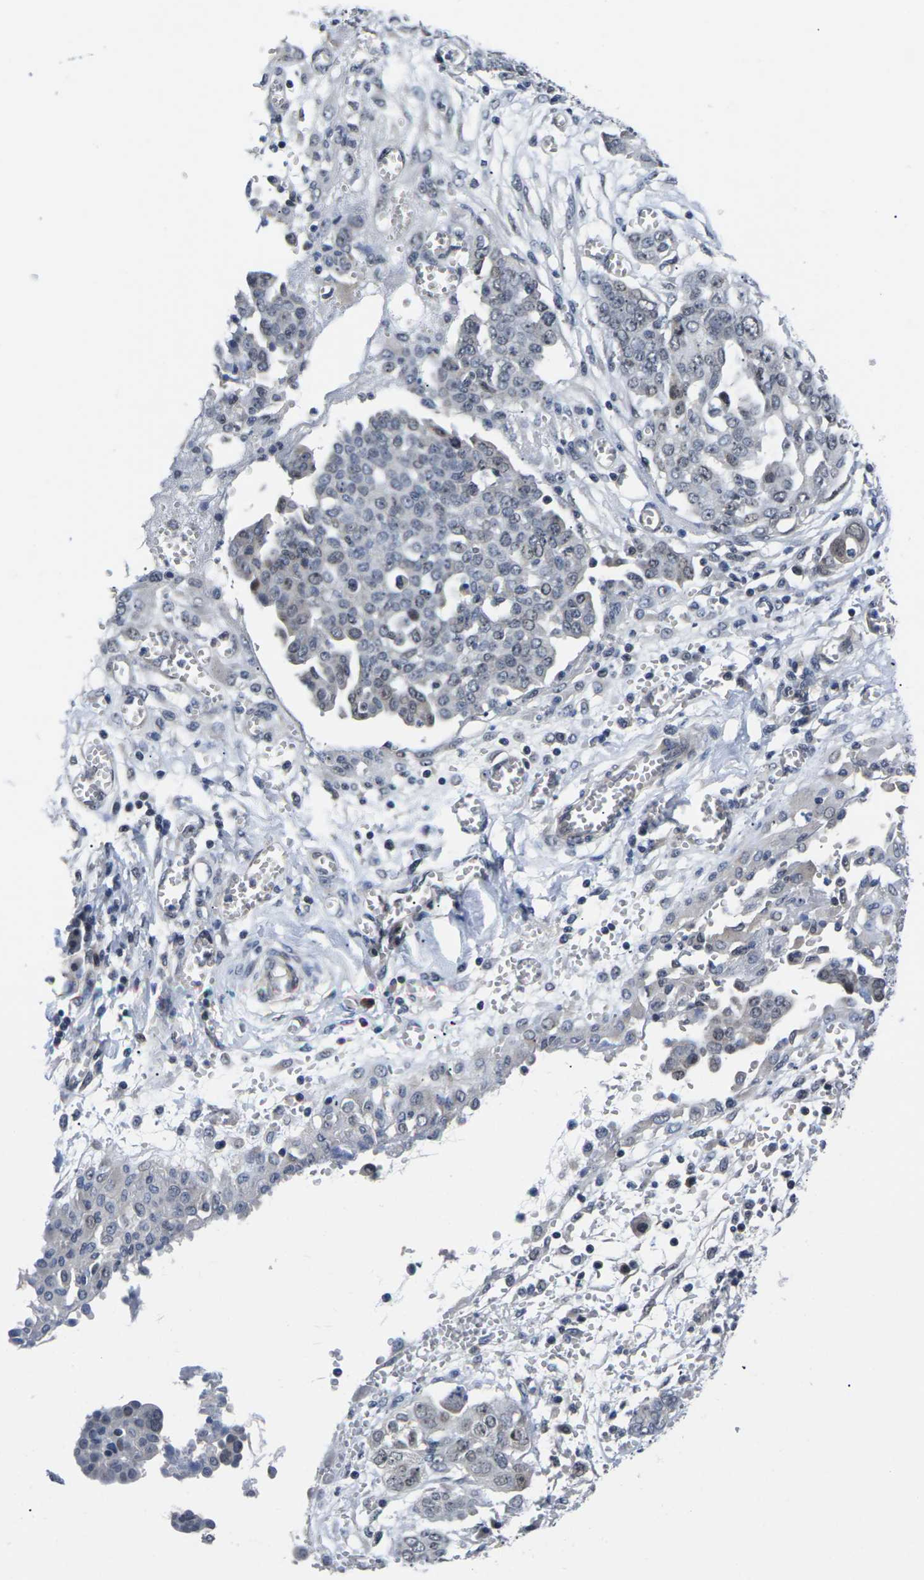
{"staining": {"intensity": "negative", "quantity": "none", "location": "none"}, "tissue": "ovarian cancer", "cell_type": "Tumor cells", "image_type": "cancer", "snomed": [{"axis": "morphology", "description": "Cystadenocarcinoma, serous, NOS"}, {"axis": "topography", "description": "Soft tissue"}, {"axis": "topography", "description": "Ovary"}], "caption": "DAB (3,3'-diaminobenzidine) immunohistochemical staining of ovarian cancer (serous cystadenocarcinoma) displays no significant staining in tumor cells.", "gene": "ST6GAL2", "patient": {"sex": "female", "age": 57}}